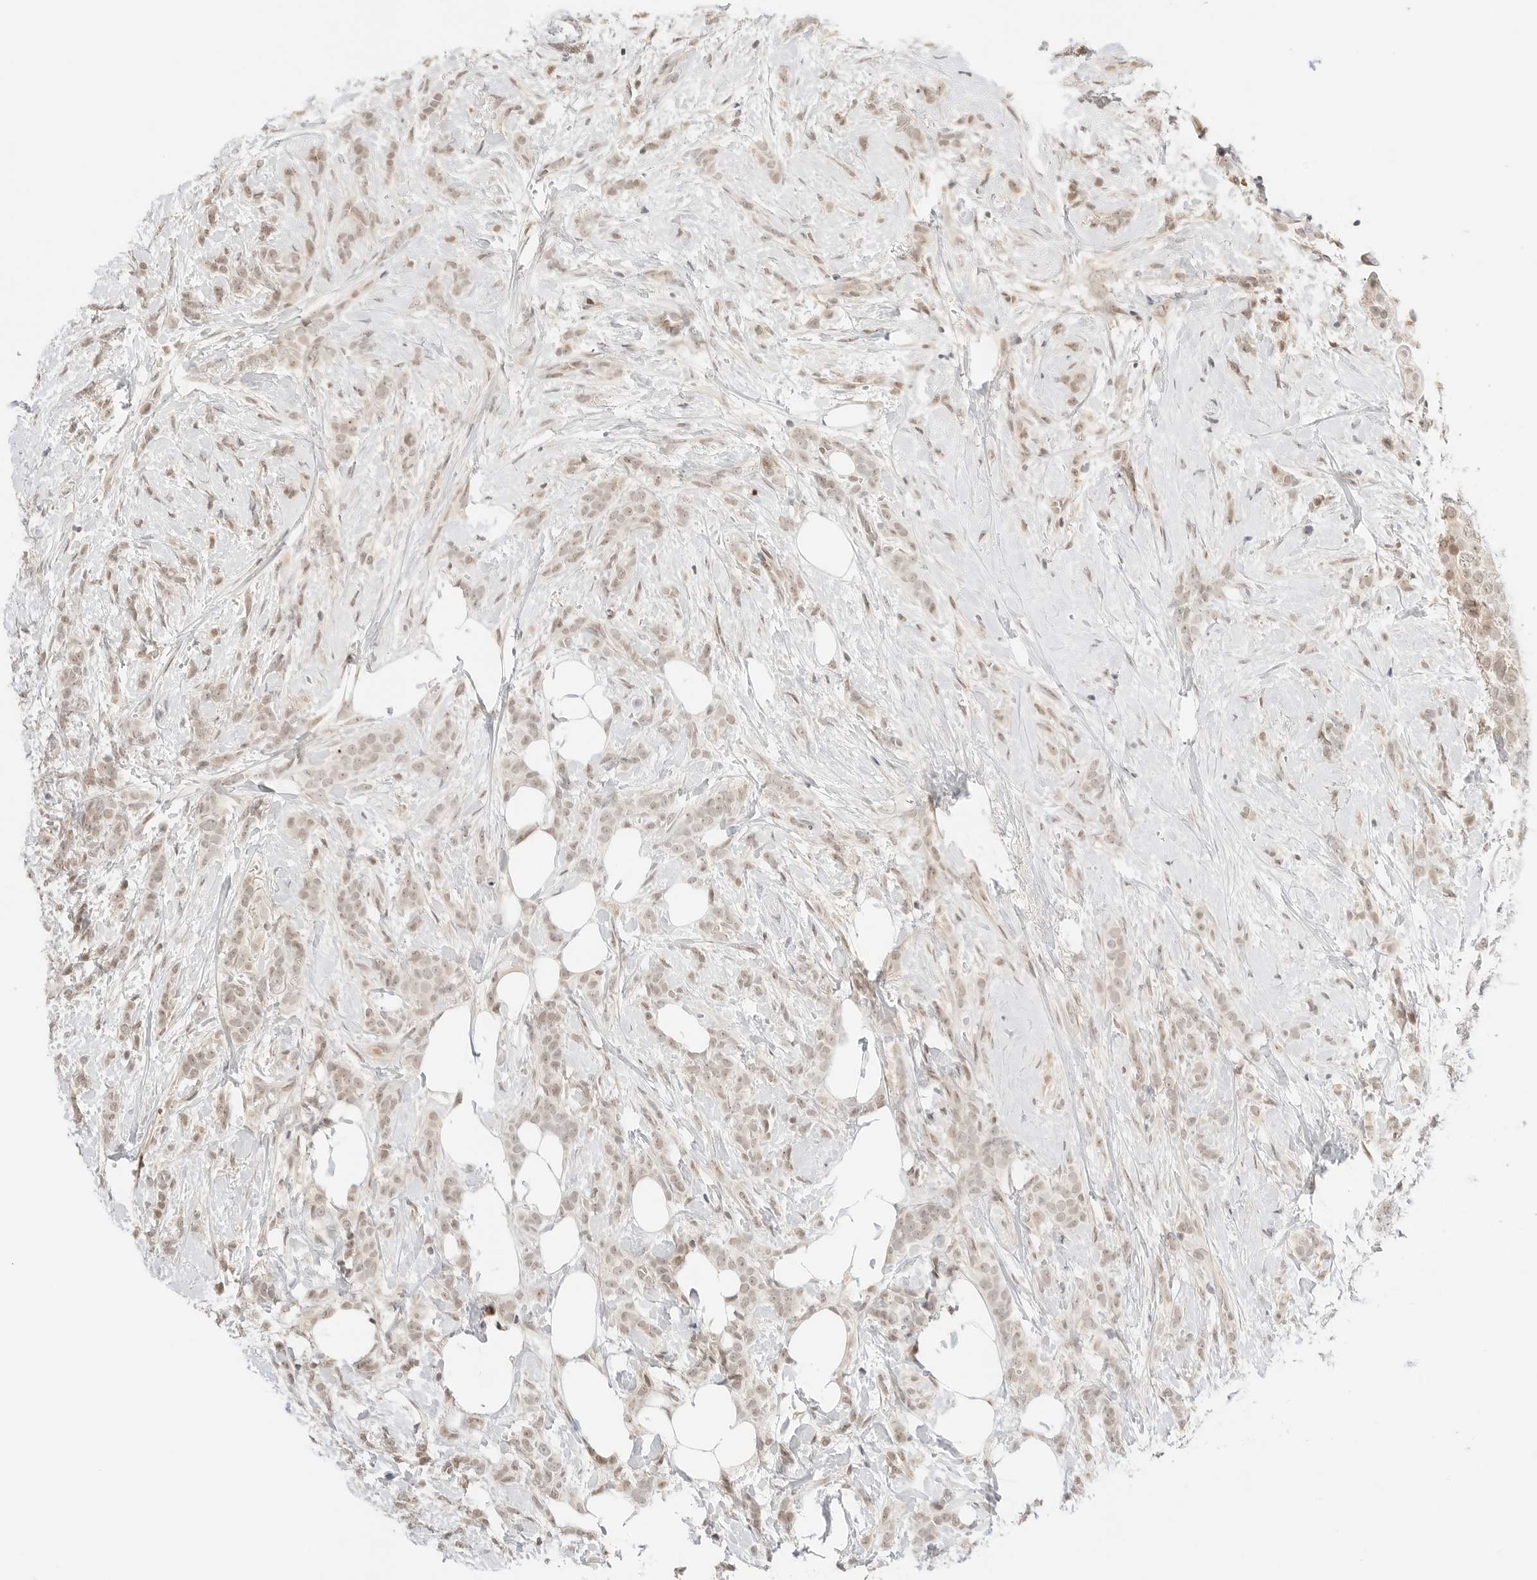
{"staining": {"intensity": "moderate", "quantity": ">75%", "location": "nuclear"}, "tissue": "breast cancer", "cell_type": "Tumor cells", "image_type": "cancer", "snomed": [{"axis": "morphology", "description": "Lobular carcinoma, in situ"}, {"axis": "morphology", "description": "Lobular carcinoma"}, {"axis": "topography", "description": "Breast"}], "caption": "Immunohistochemical staining of breast lobular carcinoma in situ displays medium levels of moderate nuclear protein staining in approximately >75% of tumor cells.", "gene": "RPS6KL1", "patient": {"sex": "female", "age": 41}}